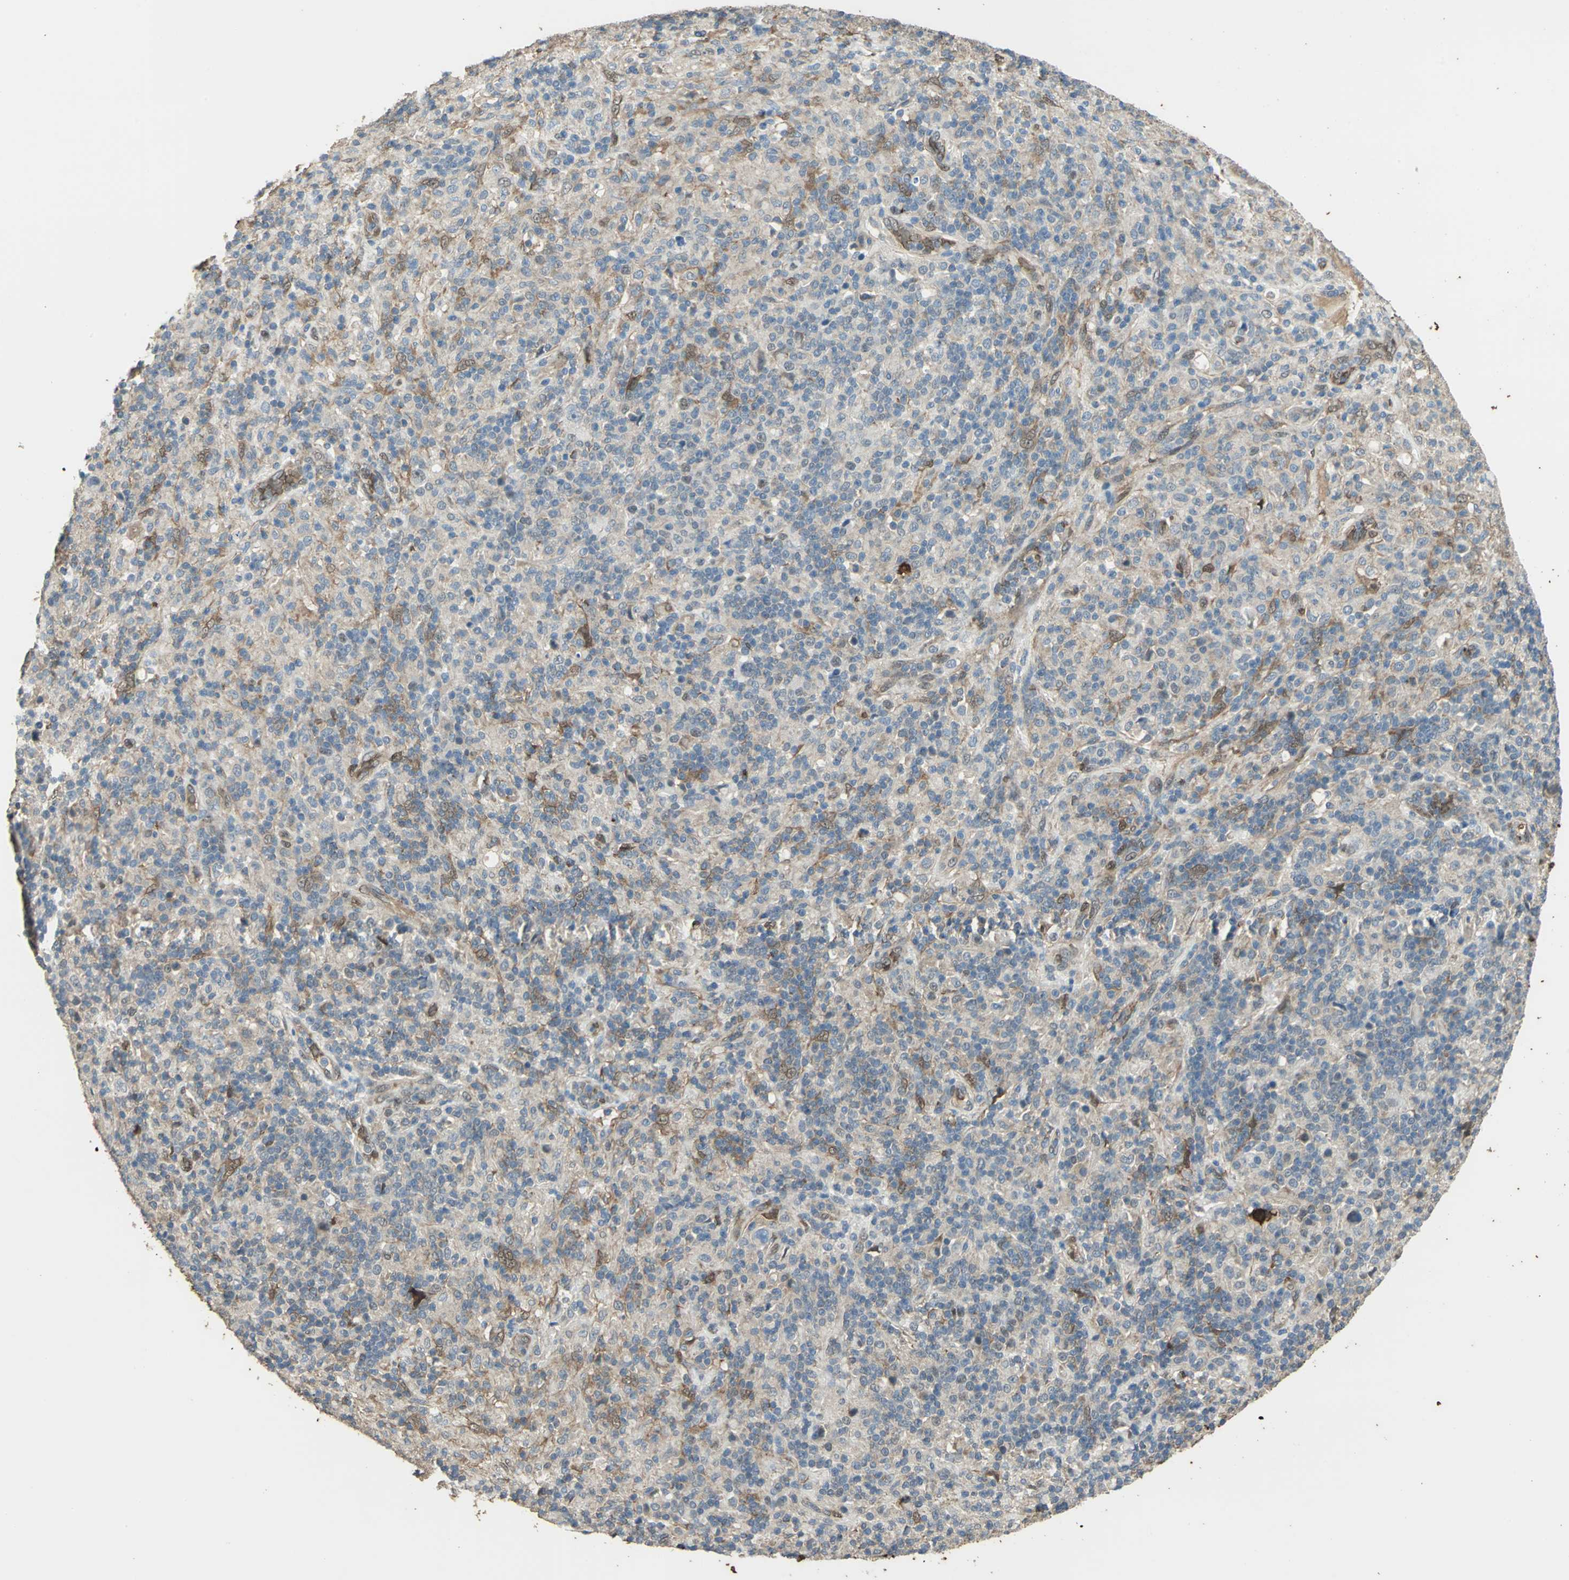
{"staining": {"intensity": "moderate", "quantity": "<25%", "location": "cytoplasmic/membranous,nuclear"}, "tissue": "lymphoma", "cell_type": "Tumor cells", "image_type": "cancer", "snomed": [{"axis": "morphology", "description": "Hodgkin's disease, NOS"}, {"axis": "topography", "description": "Lymph node"}], "caption": "Lymphoma tissue demonstrates moderate cytoplasmic/membranous and nuclear staining in about <25% of tumor cells, visualized by immunohistochemistry.", "gene": "DDAH1", "patient": {"sex": "male", "age": 70}}